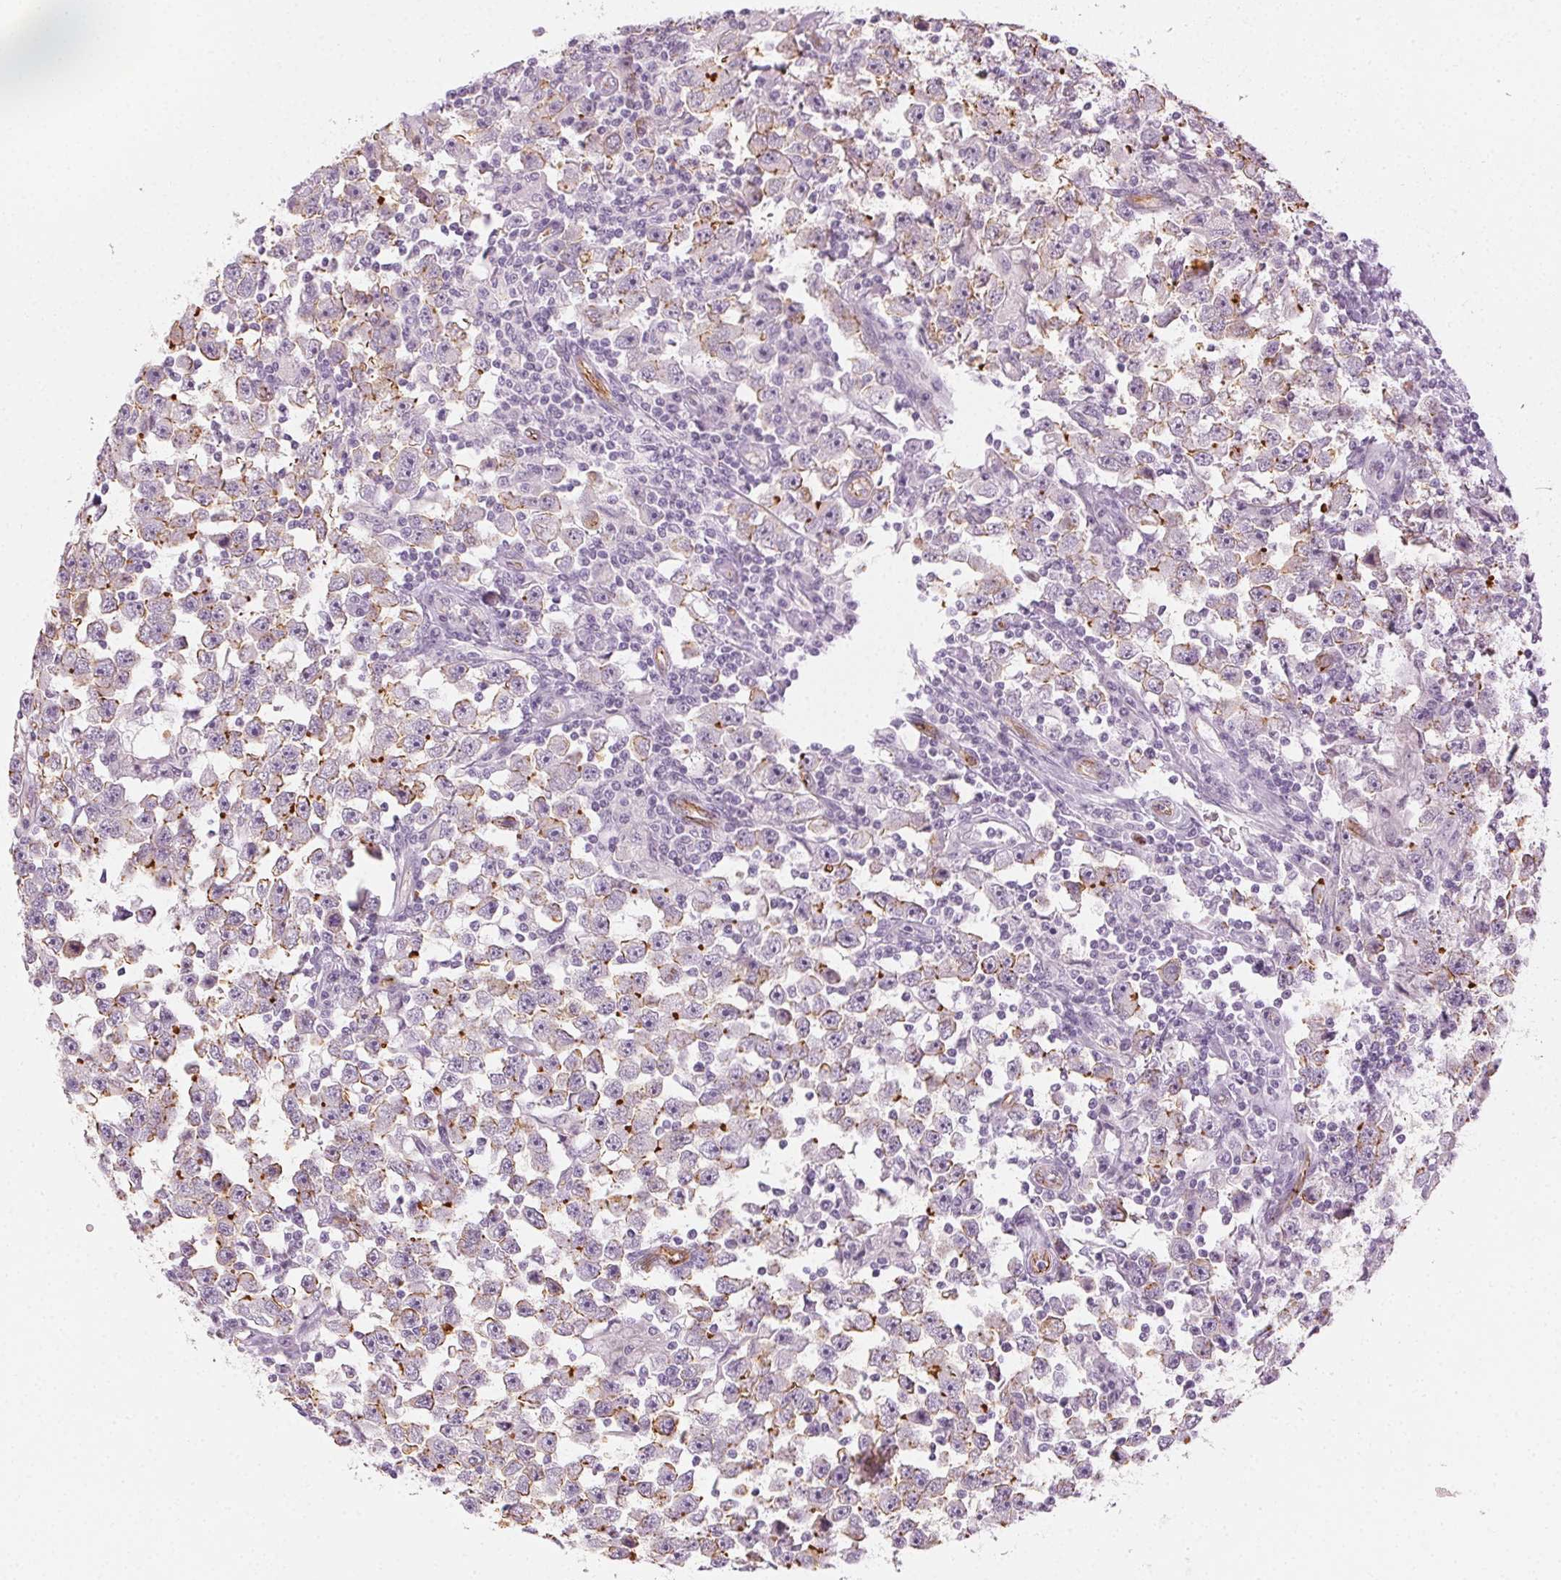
{"staining": {"intensity": "moderate", "quantity": "<25%", "location": "cytoplasmic/membranous"}, "tissue": "testis cancer", "cell_type": "Tumor cells", "image_type": "cancer", "snomed": [{"axis": "morphology", "description": "Seminoma, NOS"}, {"axis": "topography", "description": "Testis"}], "caption": "This histopathology image demonstrates testis cancer stained with immunohistochemistry (IHC) to label a protein in brown. The cytoplasmic/membranous of tumor cells show moderate positivity for the protein. Nuclei are counter-stained blue.", "gene": "AIF1L", "patient": {"sex": "male", "age": 33}}